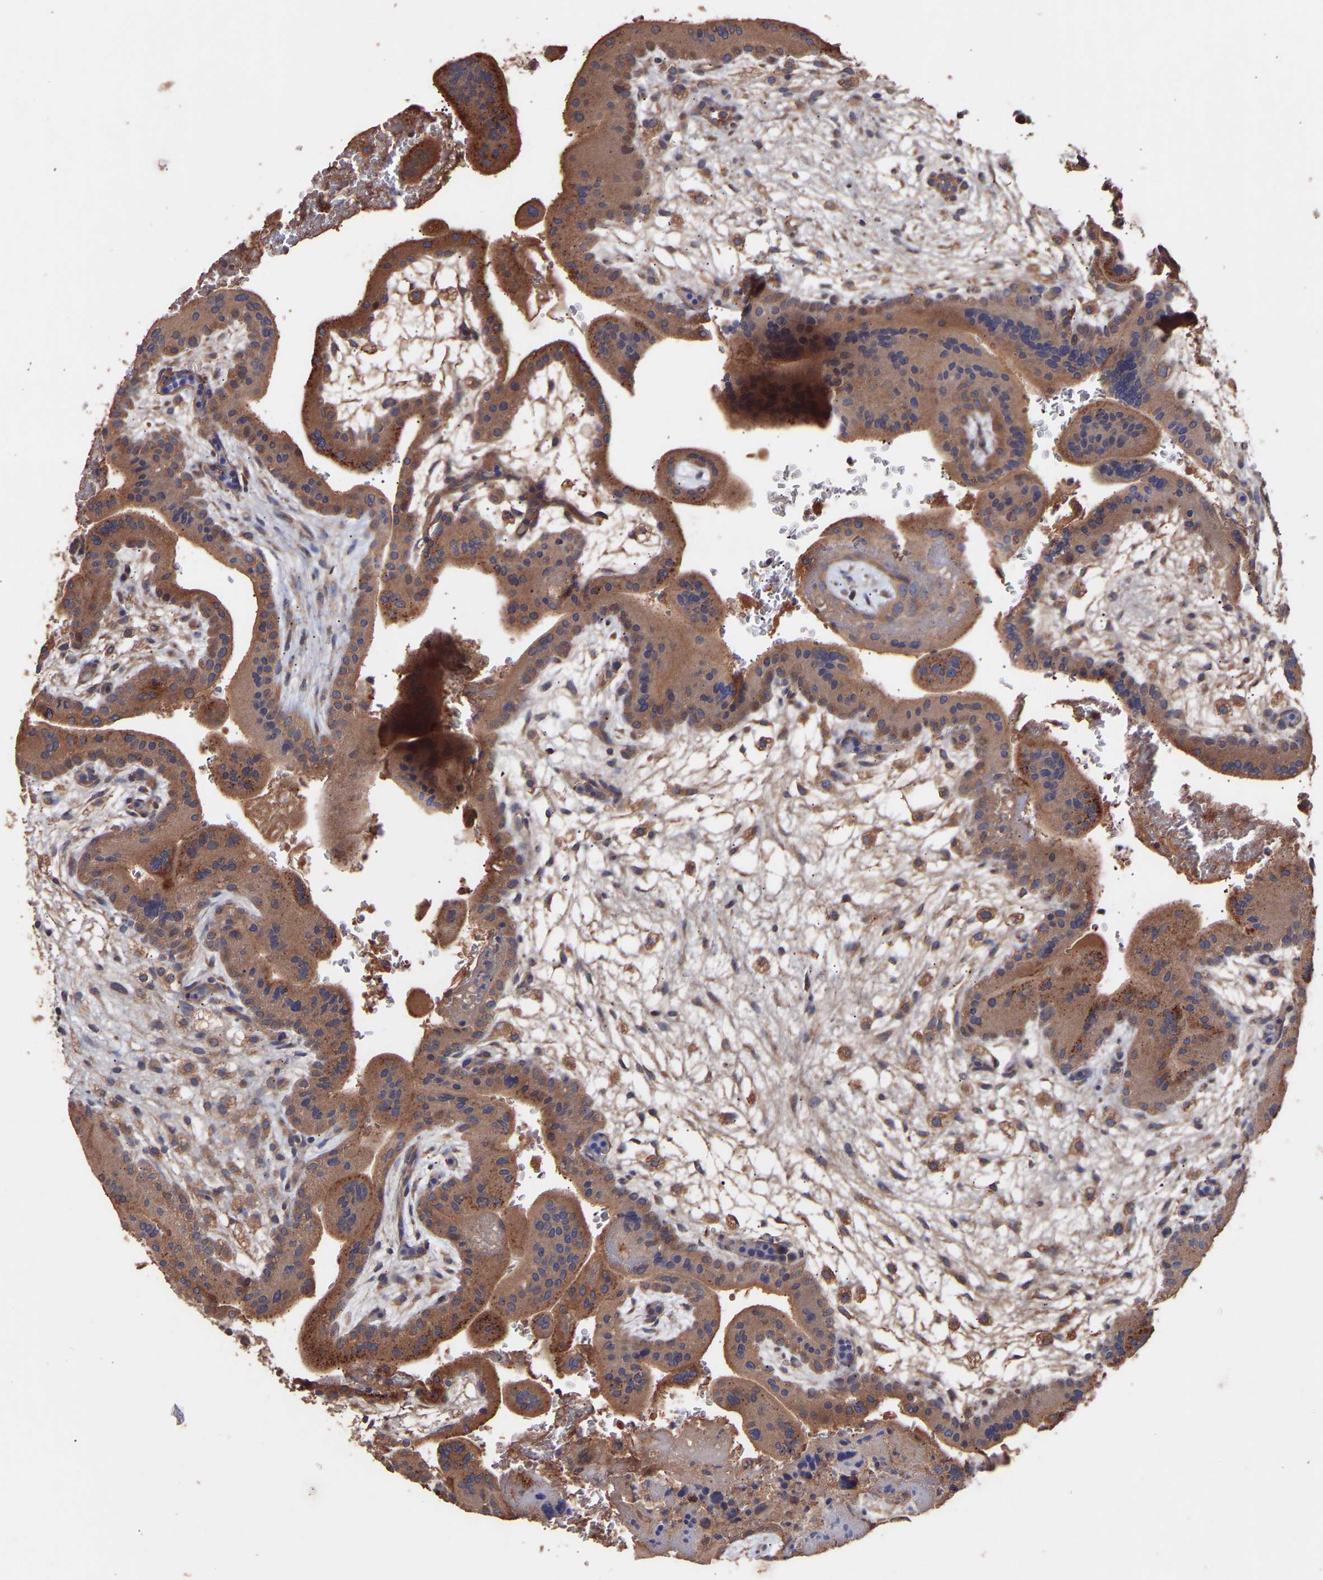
{"staining": {"intensity": "moderate", "quantity": ">75%", "location": "cytoplasmic/membranous"}, "tissue": "placenta", "cell_type": "Decidual cells", "image_type": "normal", "snomed": [{"axis": "morphology", "description": "Normal tissue, NOS"}, {"axis": "topography", "description": "Placenta"}], "caption": "DAB immunohistochemical staining of unremarkable human placenta exhibits moderate cytoplasmic/membranous protein staining in about >75% of decidual cells.", "gene": "TMEM268", "patient": {"sex": "female", "age": 35}}